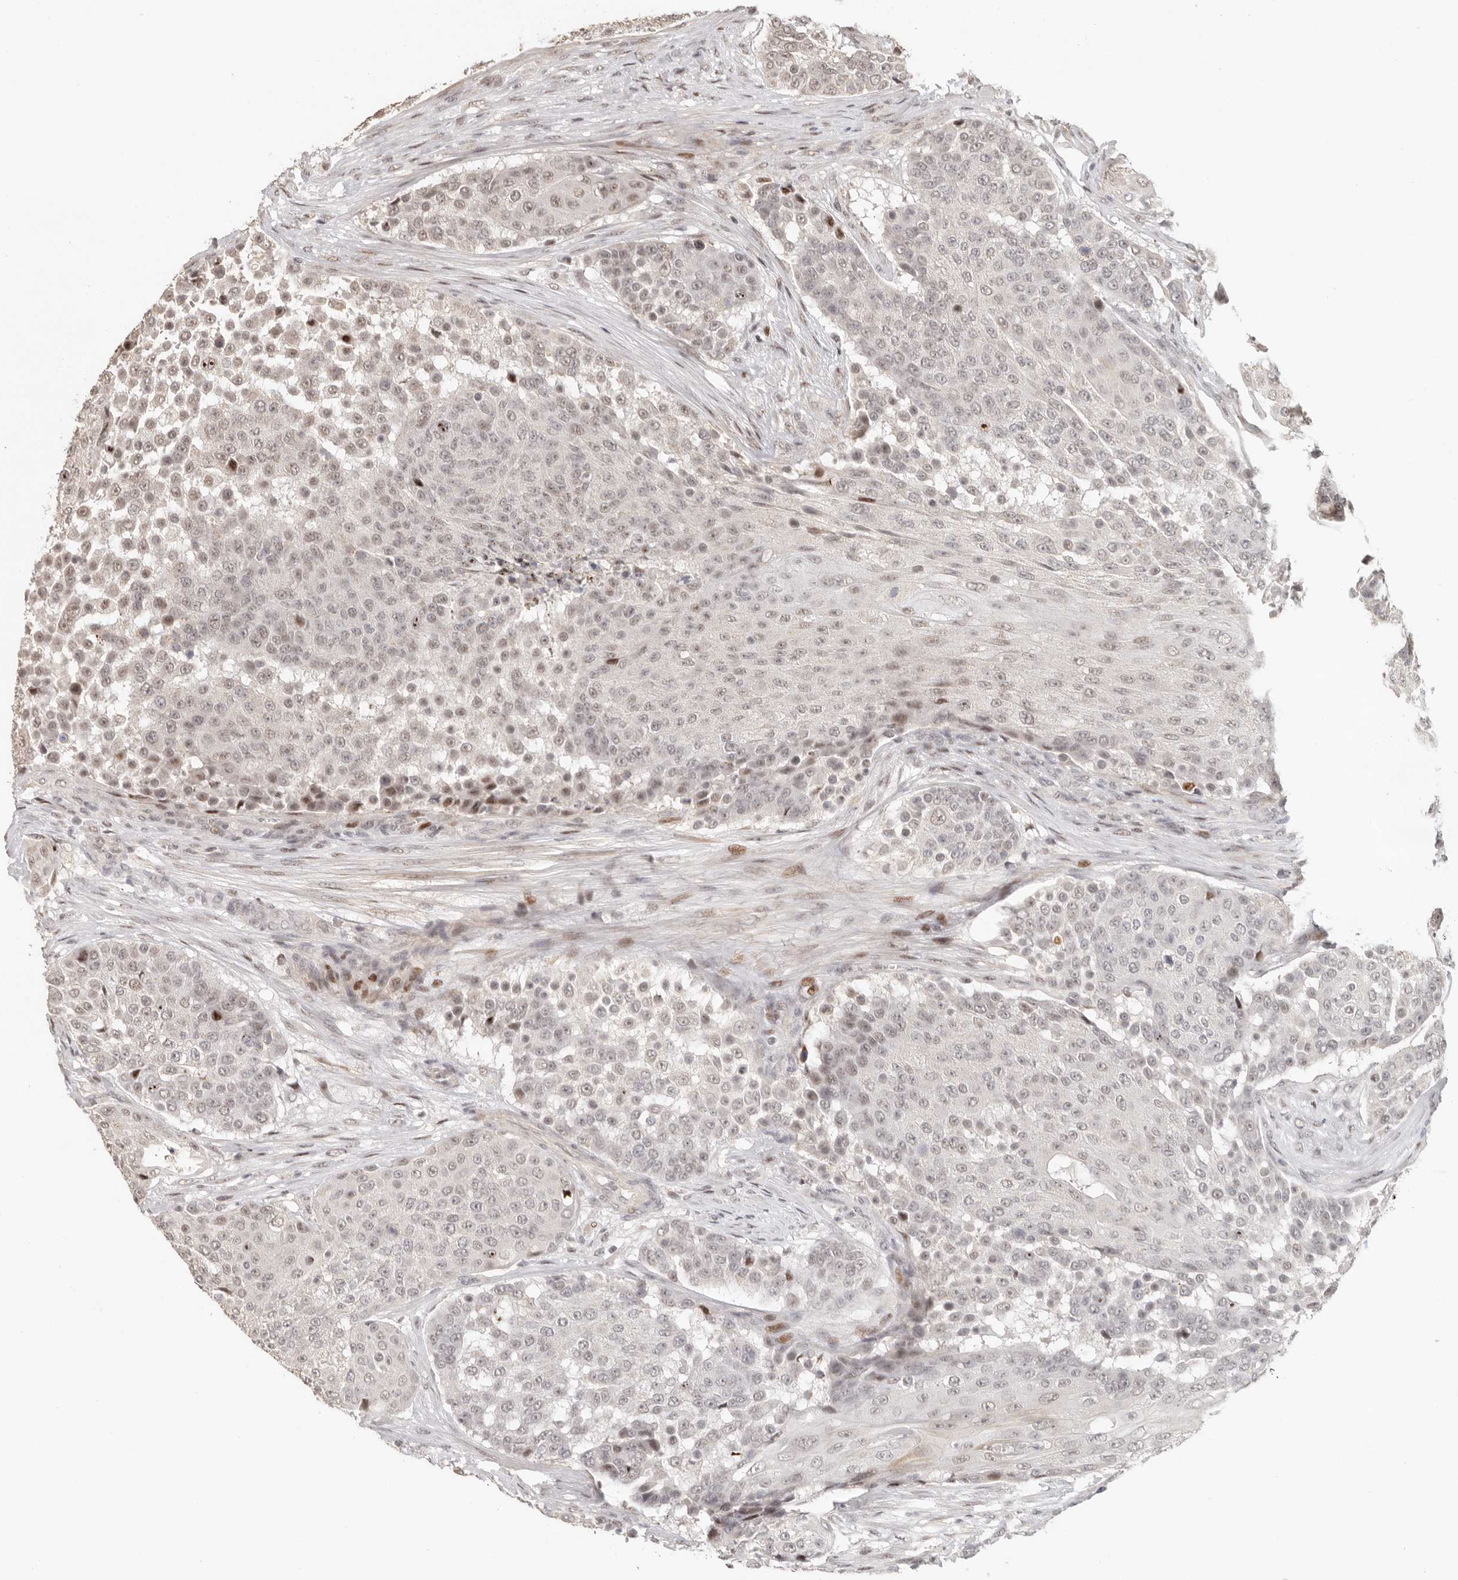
{"staining": {"intensity": "weak", "quantity": "25%-75%", "location": "nuclear"}, "tissue": "urothelial cancer", "cell_type": "Tumor cells", "image_type": "cancer", "snomed": [{"axis": "morphology", "description": "Urothelial carcinoma, High grade"}, {"axis": "topography", "description": "Urinary bladder"}], "caption": "High-grade urothelial carcinoma tissue shows weak nuclear positivity in about 25%-75% of tumor cells, visualized by immunohistochemistry. (DAB IHC with brightfield microscopy, high magnification).", "gene": "GPBP1L1", "patient": {"sex": "female", "age": 63}}